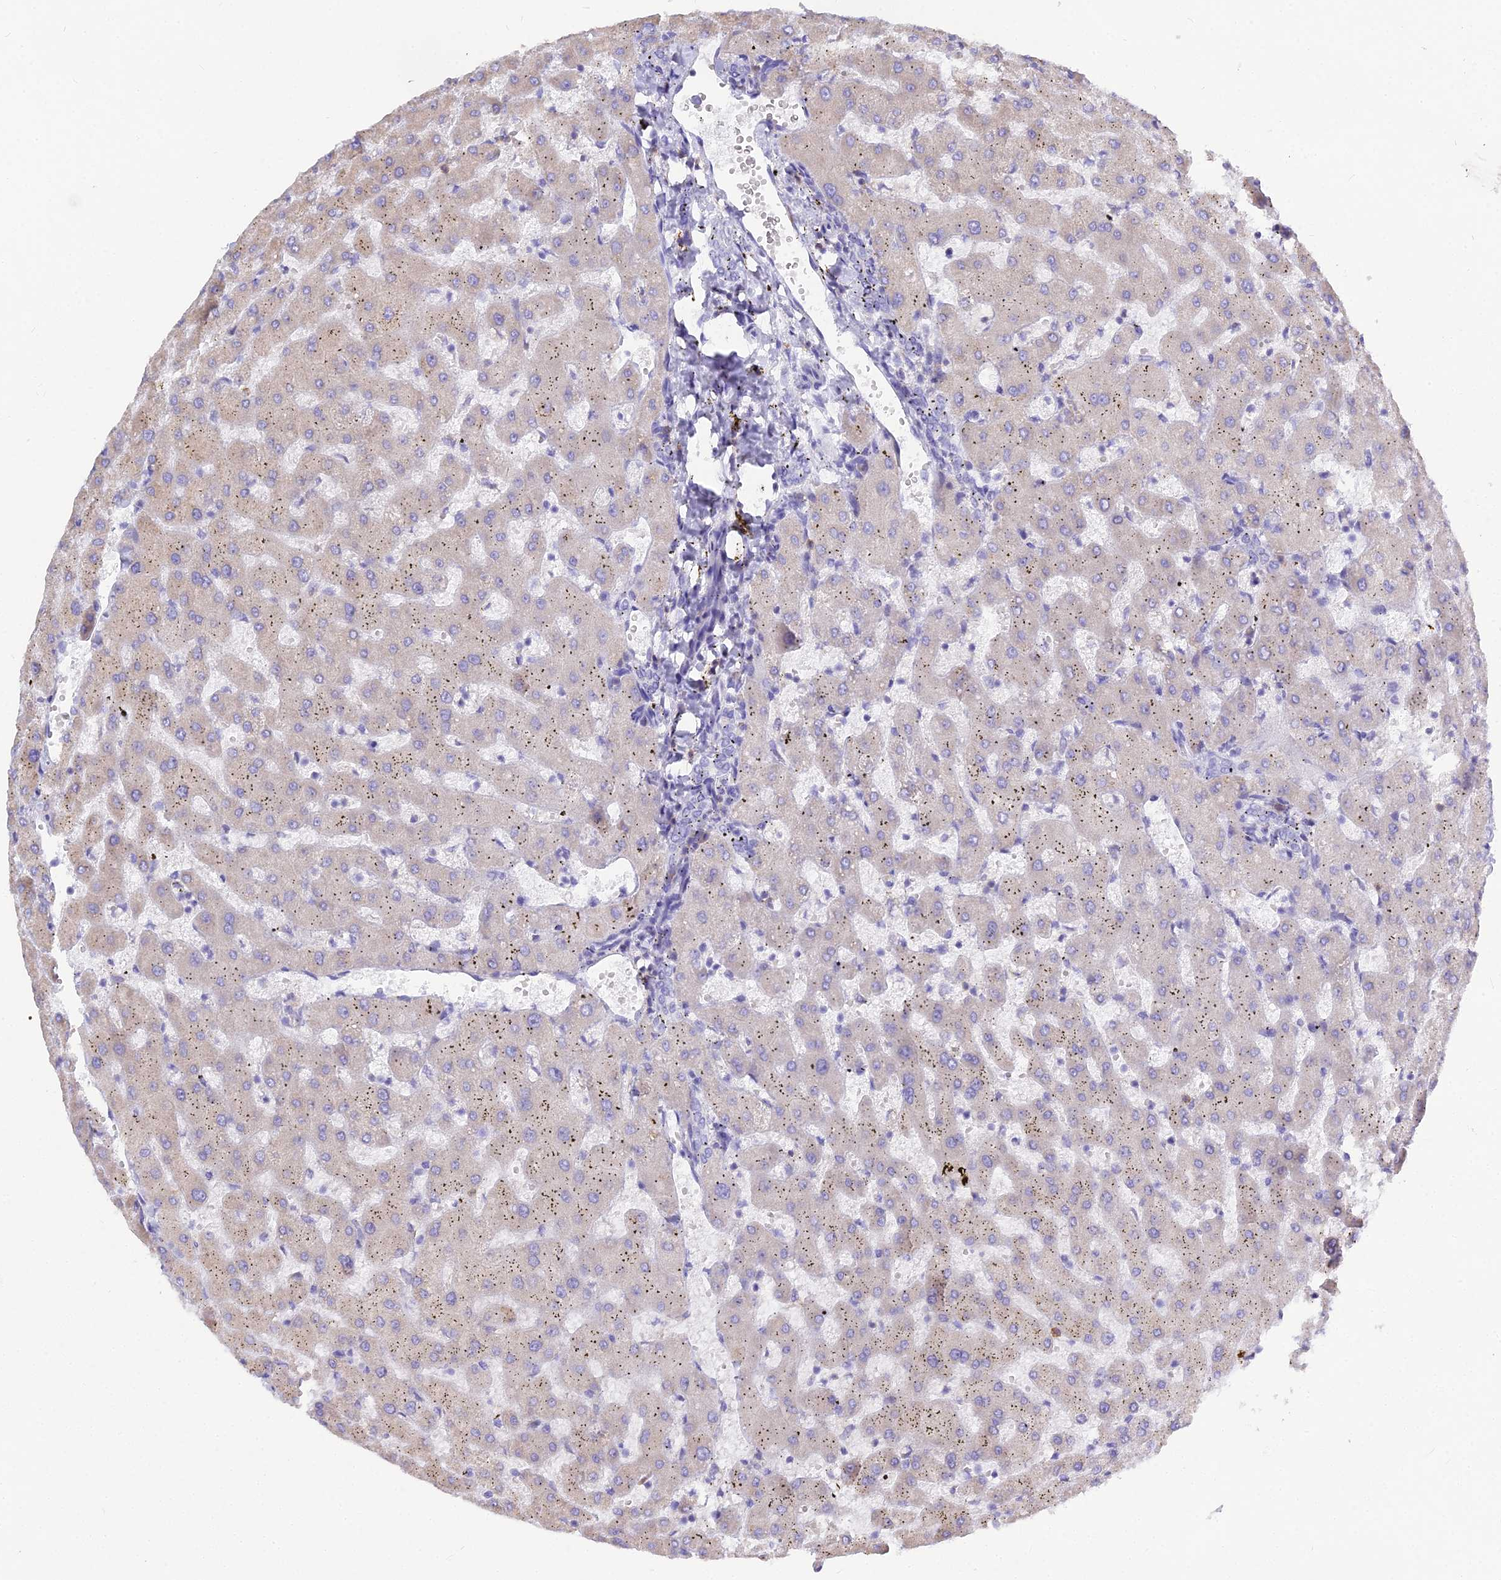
{"staining": {"intensity": "negative", "quantity": "none", "location": "none"}, "tissue": "liver", "cell_type": "Cholangiocytes", "image_type": "normal", "snomed": [{"axis": "morphology", "description": "Normal tissue, NOS"}, {"axis": "topography", "description": "Liver"}], "caption": "Human liver stained for a protein using immunohistochemistry displays no staining in cholangiocytes.", "gene": "CD5", "patient": {"sex": "female", "age": 63}}